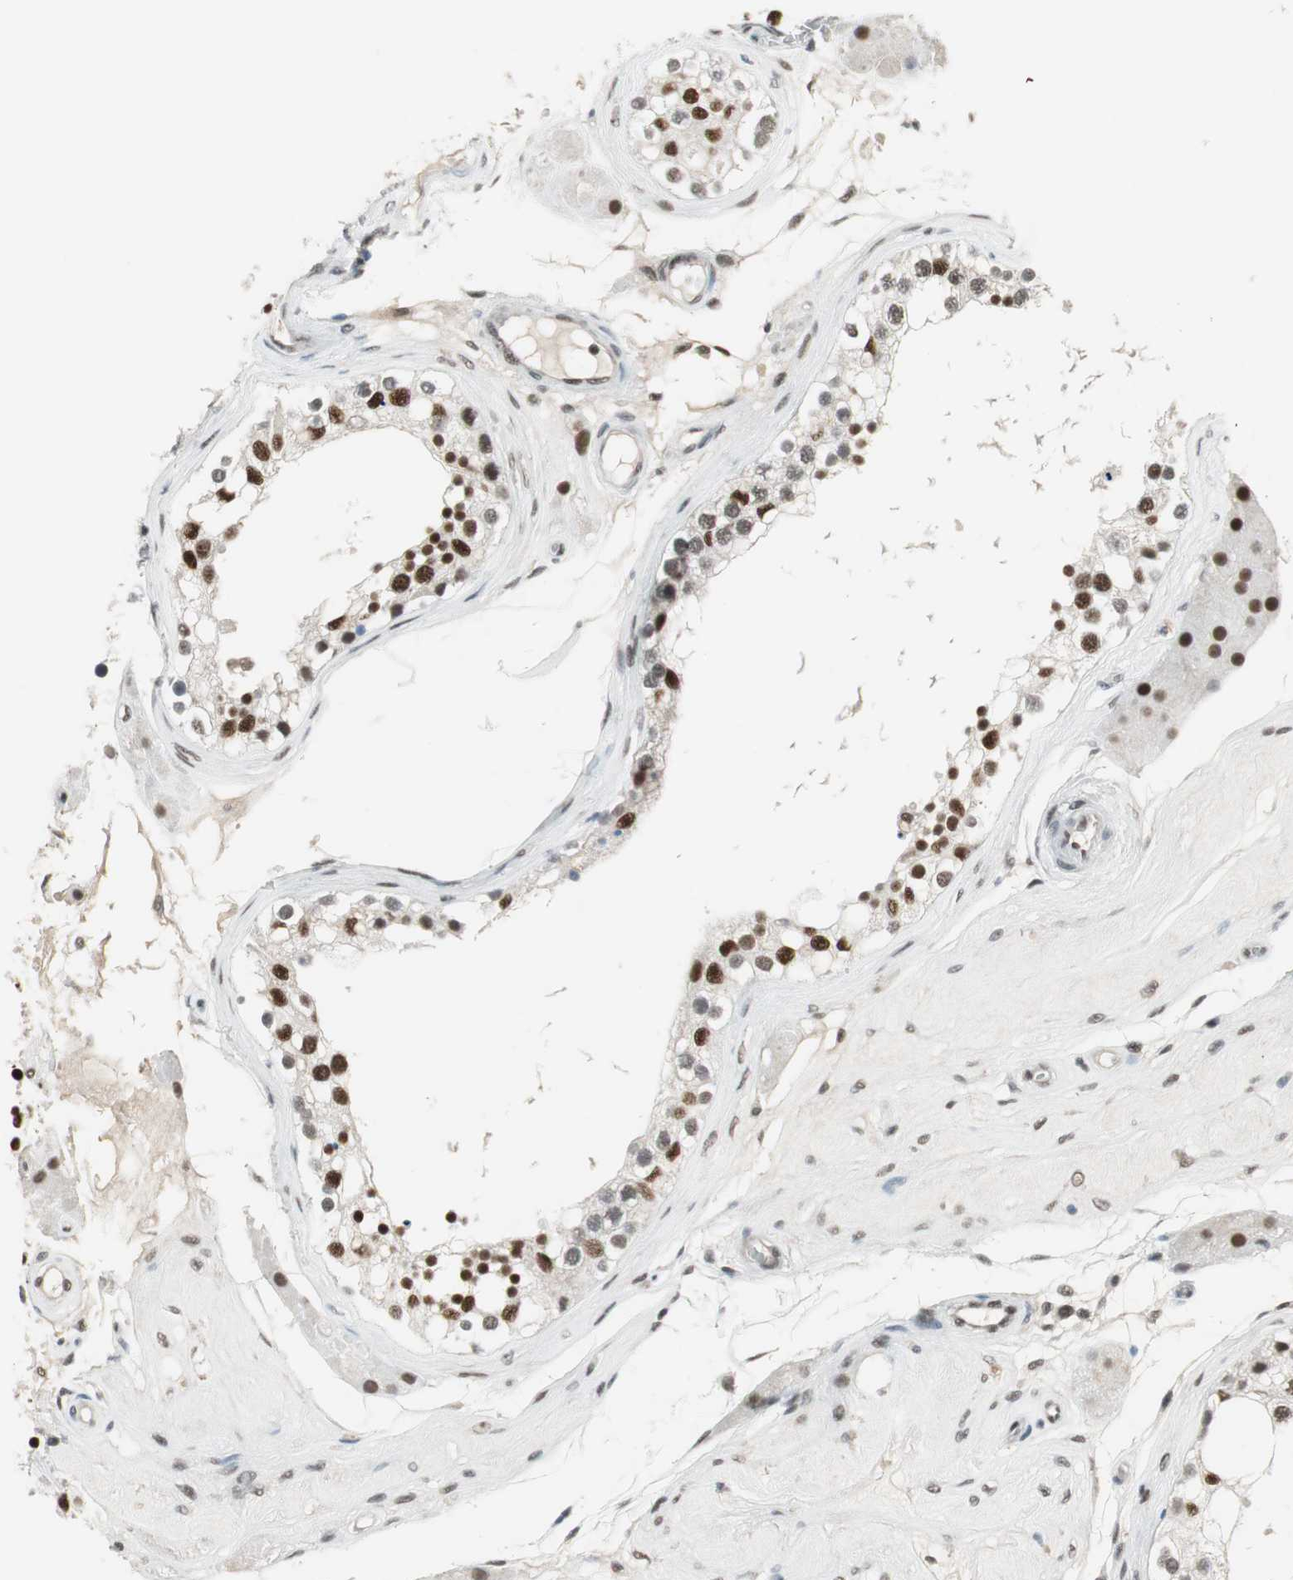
{"staining": {"intensity": "strong", "quantity": ">75%", "location": "nuclear"}, "tissue": "testis", "cell_type": "Cells in seminiferous ducts", "image_type": "normal", "snomed": [{"axis": "morphology", "description": "Normal tissue, NOS"}, {"axis": "topography", "description": "Testis"}], "caption": "Testis stained with DAB immunohistochemistry demonstrates high levels of strong nuclear positivity in about >75% of cells in seminiferous ducts. (Brightfield microscopy of DAB IHC at high magnification).", "gene": "RTF1", "patient": {"sex": "male", "age": 68}}